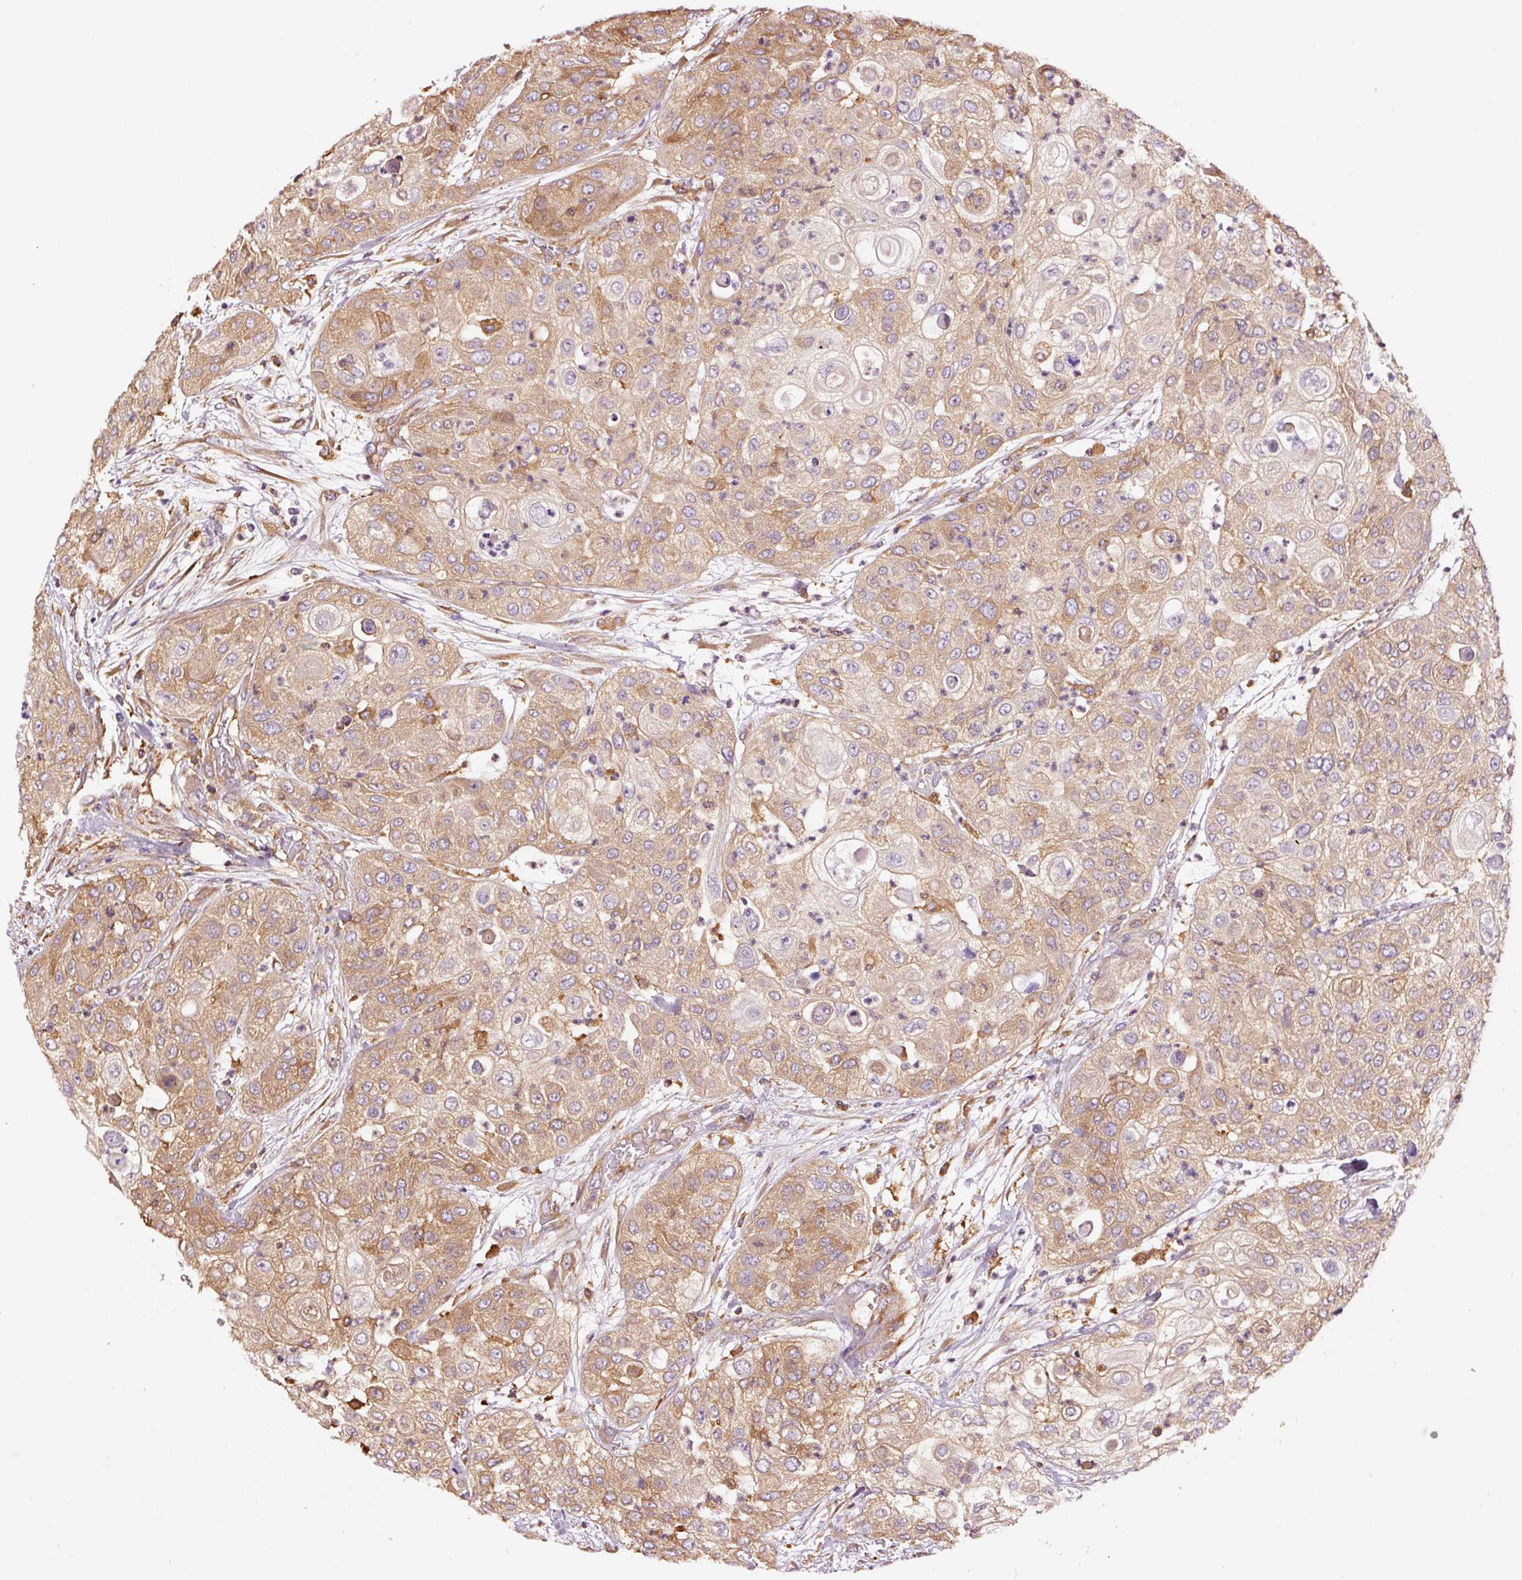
{"staining": {"intensity": "moderate", "quantity": ">75%", "location": "cytoplasmic/membranous"}, "tissue": "urothelial cancer", "cell_type": "Tumor cells", "image_type": "cancer", "snomed": [{"axis": "morphology", "description": "Urothelial carcinoma, High grade"}, {"axis": "topography", "description": "Urinary bladder"}], "caption": "Approximately >75% of tumor cells in human urothelial carcinoma (high-grade) show moderate cytoplasmic/membranous protein expression as visualized by brown immunohistochemical staining.", "gene": "METAP1", "patient": {"sex": "female", "age": 79}}